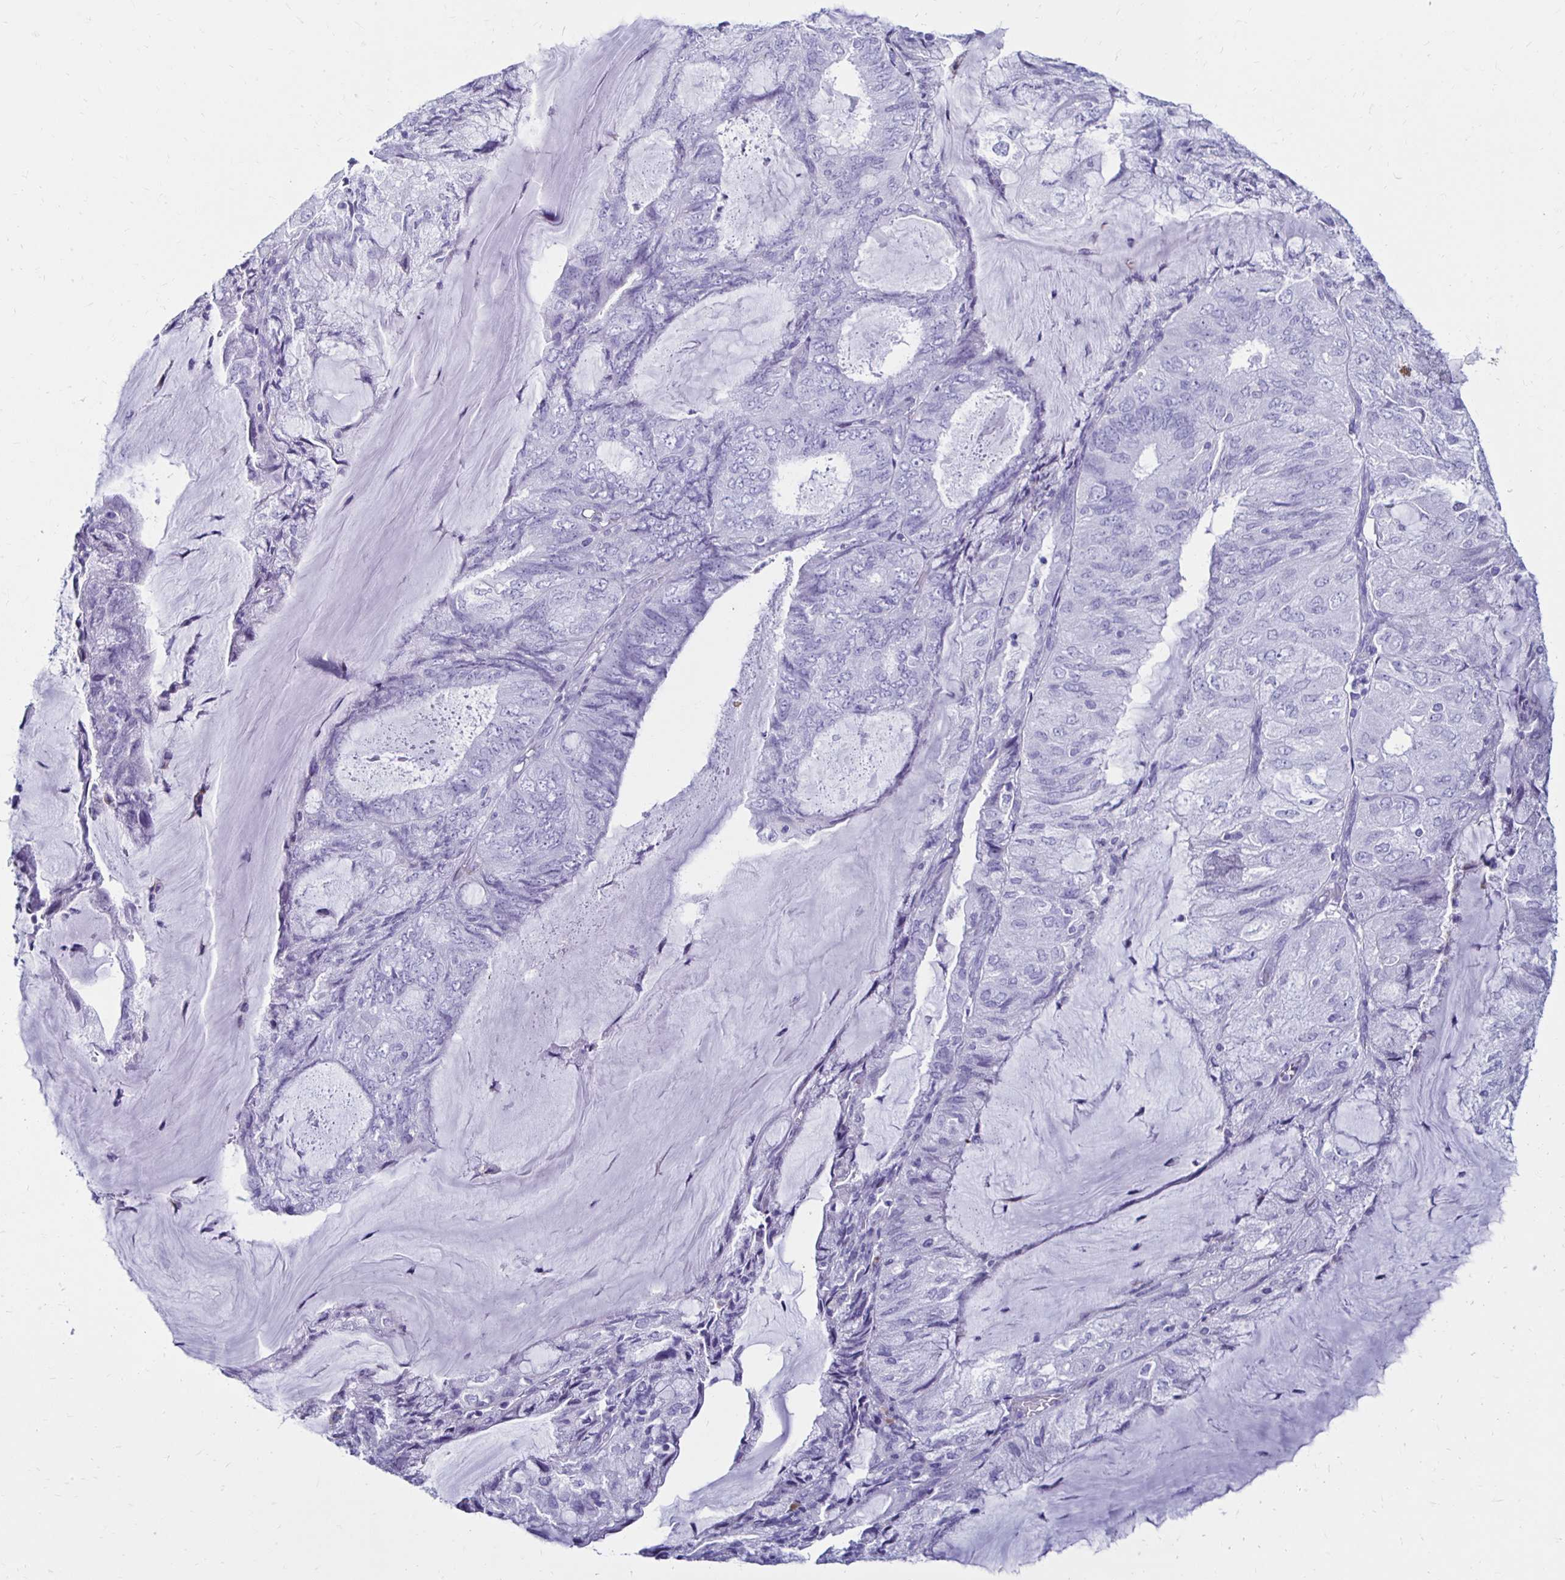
{"staining": {"intensity": "negative", "quantity": "none", "location": "none"}, "tissue": "endometrial cancer", "cell_type": "Tumor cells", "image_type": "cancer", "snomed": [{"axis": "morphology", "description": "Adenocarcinoma, NOS"}, {"axis": "topography", "description": "Endometrium"}], "caption": "Tumor cells show no significant protein expression in adenocarcinoma (endometrial).", "gene": "CST5", "patient": {"sex": "female", "age": 81}}